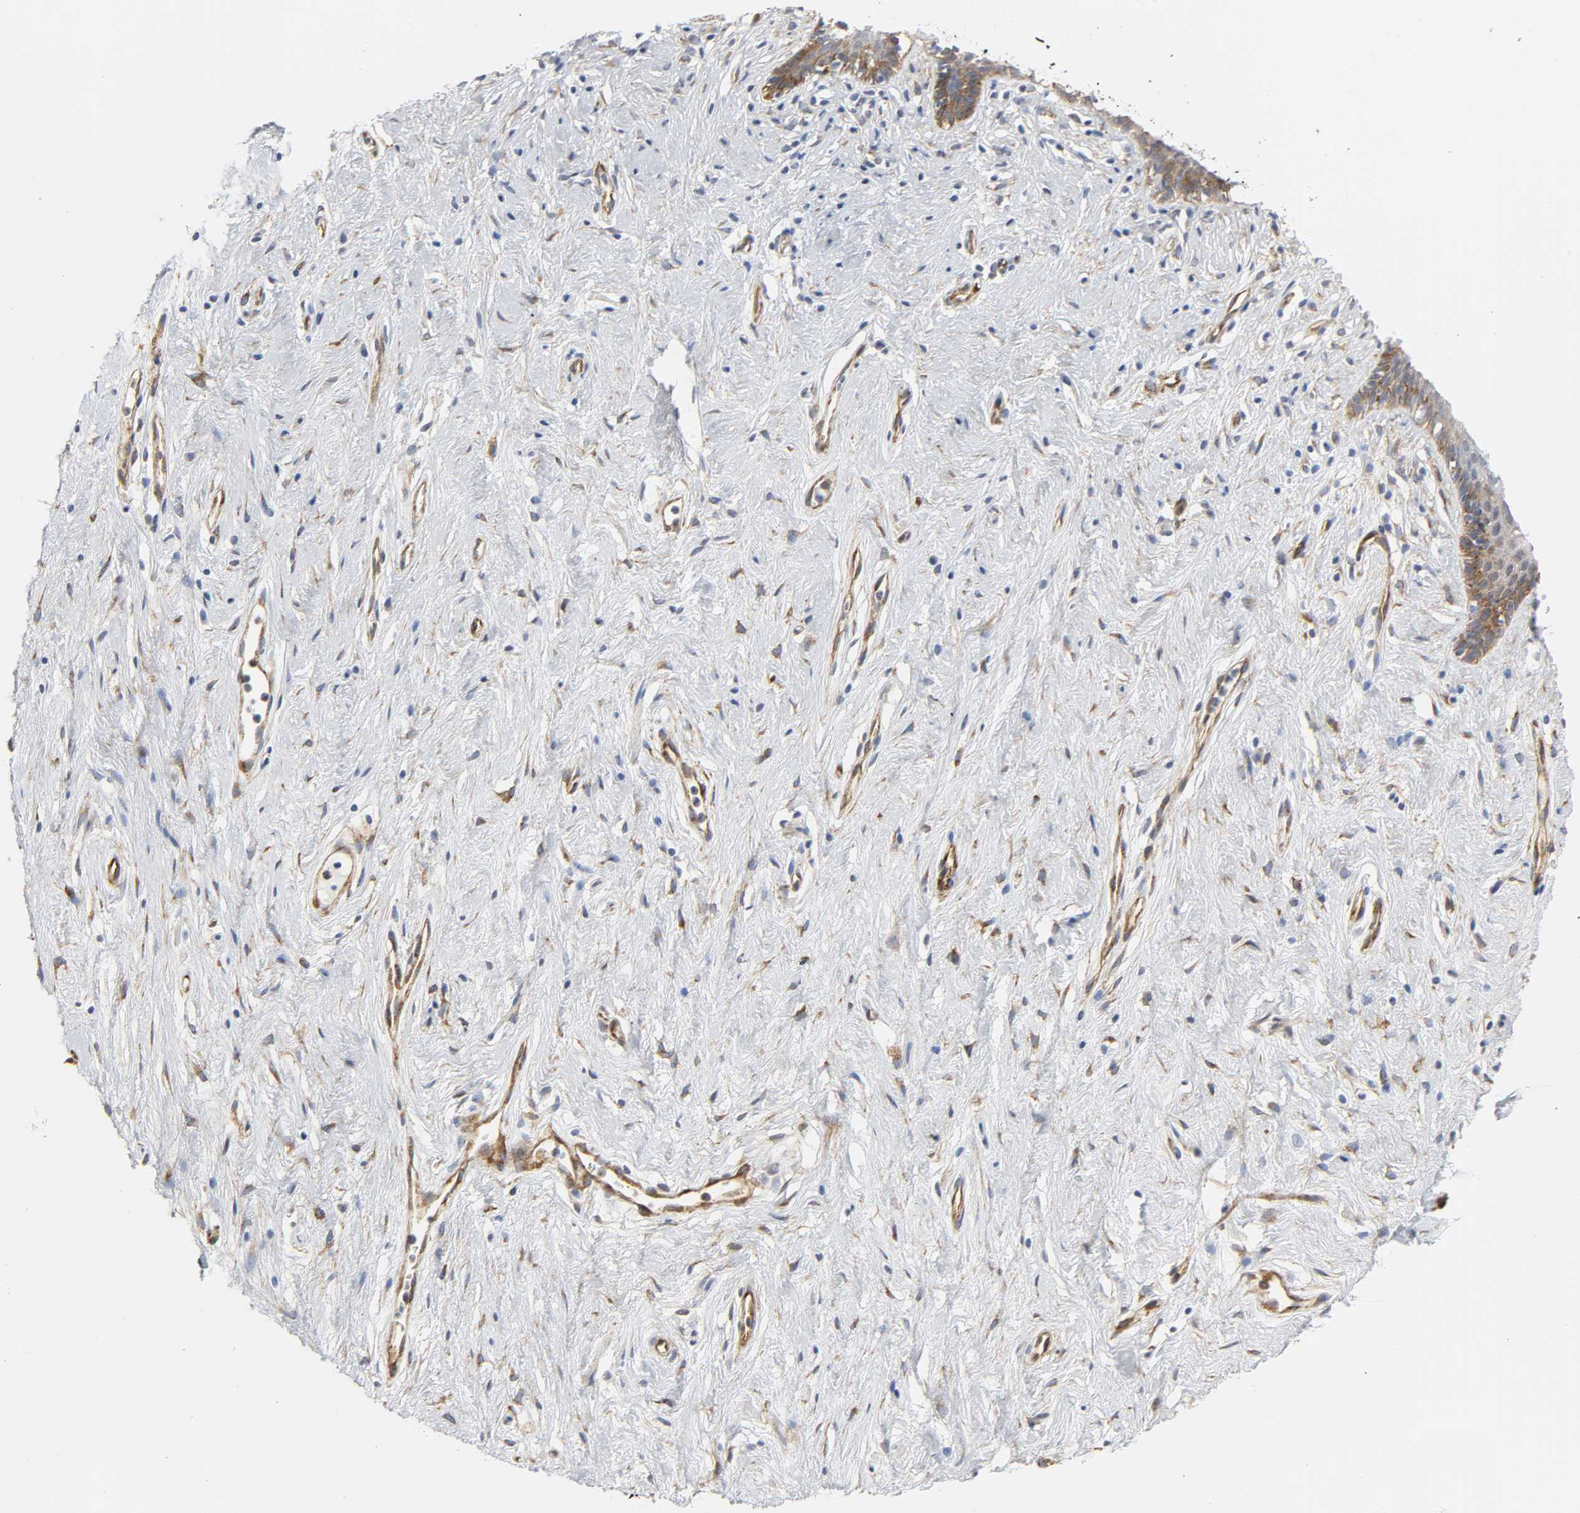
{"staining": {"intensity": "moderate", "quantity": ">75%", "location": "cytoplasmic/membranous"}, "tissue": "vagina", "cell_type": "Squamous epithelial cells", "image_type": "normal", "snomed": [{"axis": "morphology", "description": "Normal tissue, NOS"}, {"axis": "topography", "description": "Vagina"}], "caption": "Moderate cytoplasmic/membranous protein positivity is seen in approximately >75% of squamous epithelial cells in vagina.", "gene": "DOCK1", "patient": {"sex": "female", "age": 44}}